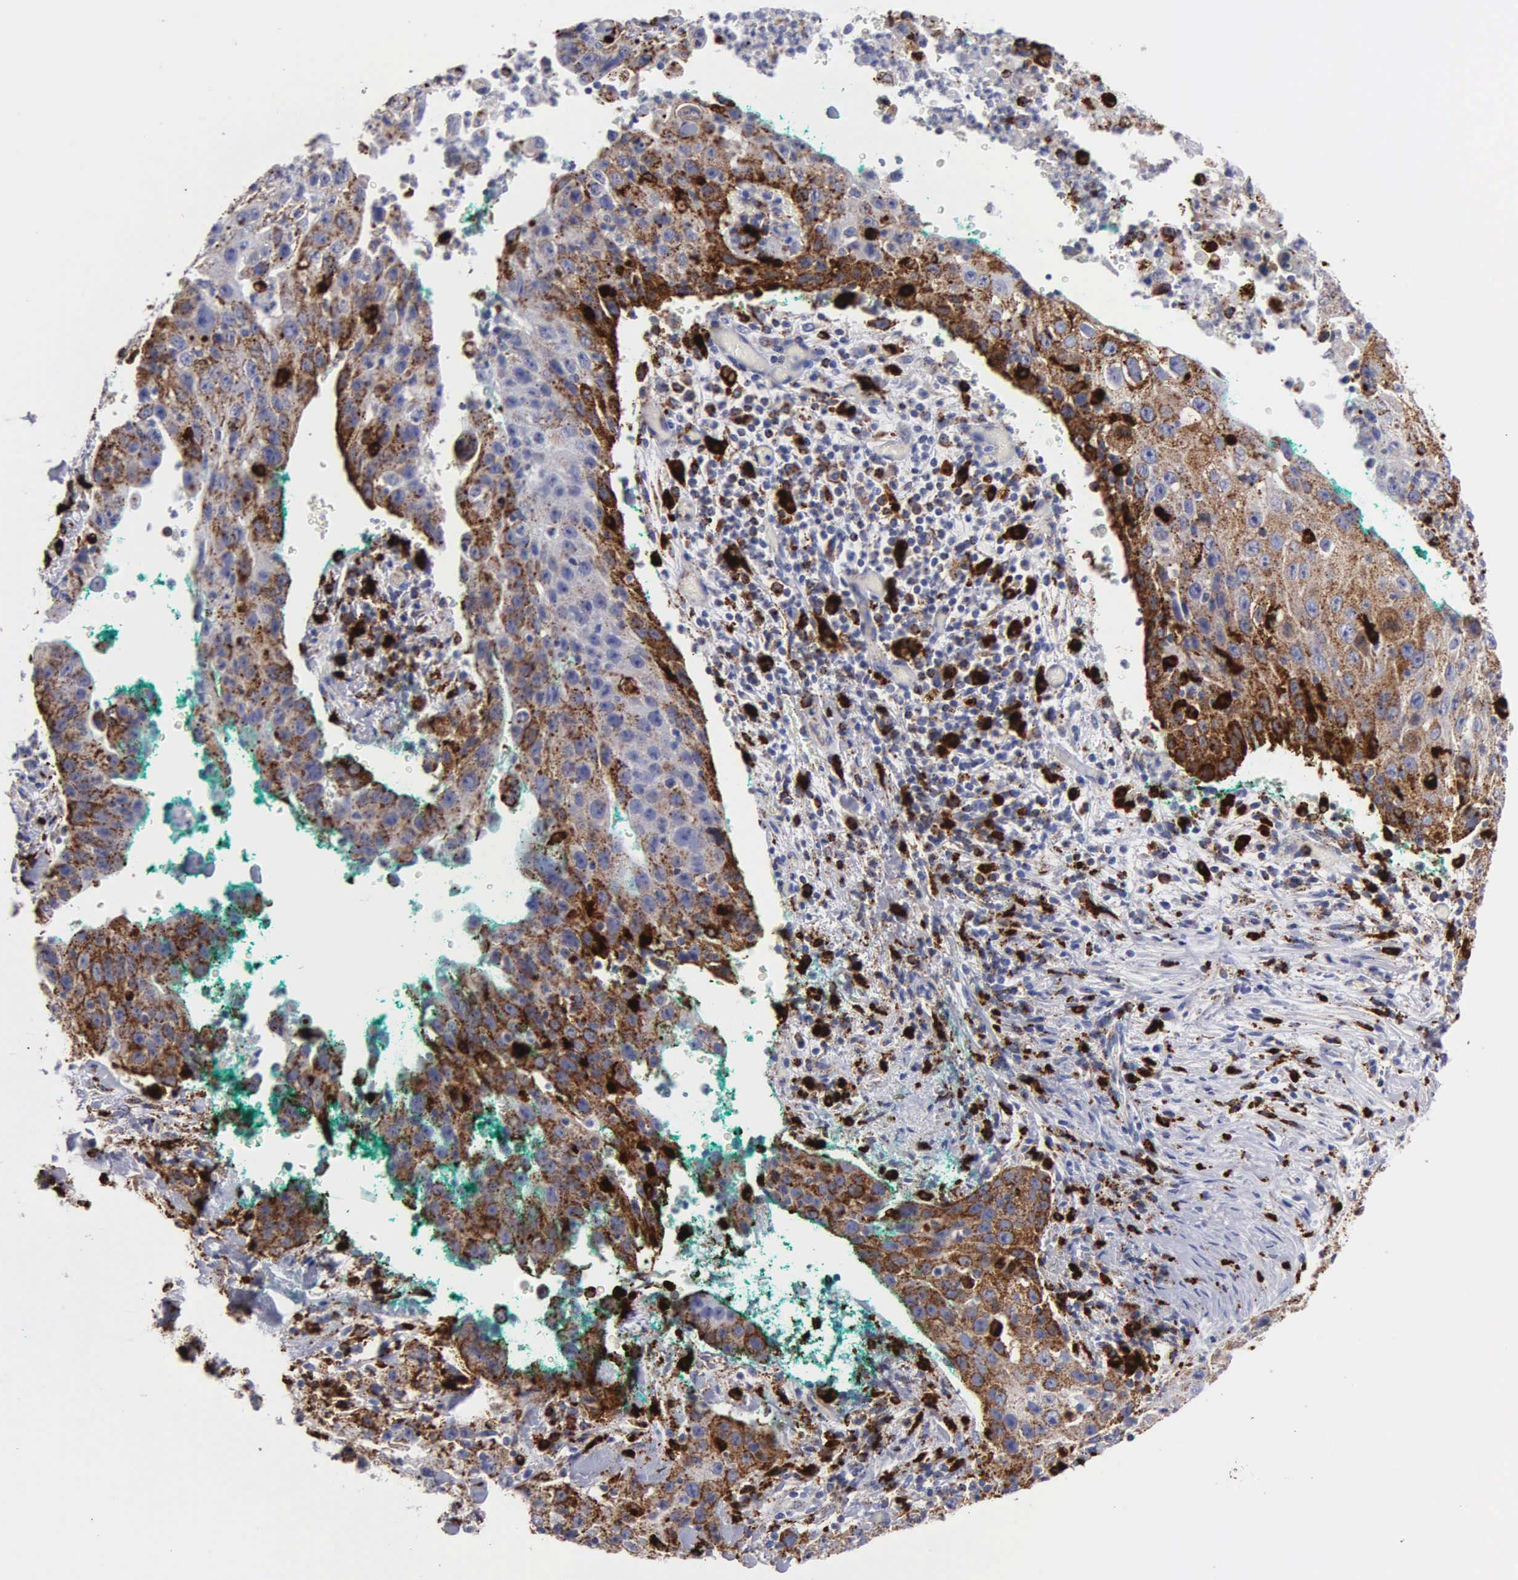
{"staining": {"intensity": "moderate", "quantity": "25%-75%", "location": "cytoplasmic/membranous"}, "tissue": "lung cancer", "cell_type": "Tumor cells", "image_type": "cancer", "snomed": [{"axis": "morphology", "description": "Squamous cell carcinoma, NOS"}, {"axis": "topography", "description": "Lung"}], "caption": "This is an image of immunohistochemistry (IHC) staining of lung cancer, which shows moderate staining in the cytoplasmic/membranous of tumor cells.", "gene": "CTSH", "patient": {"sex": "male", "age": 64}}